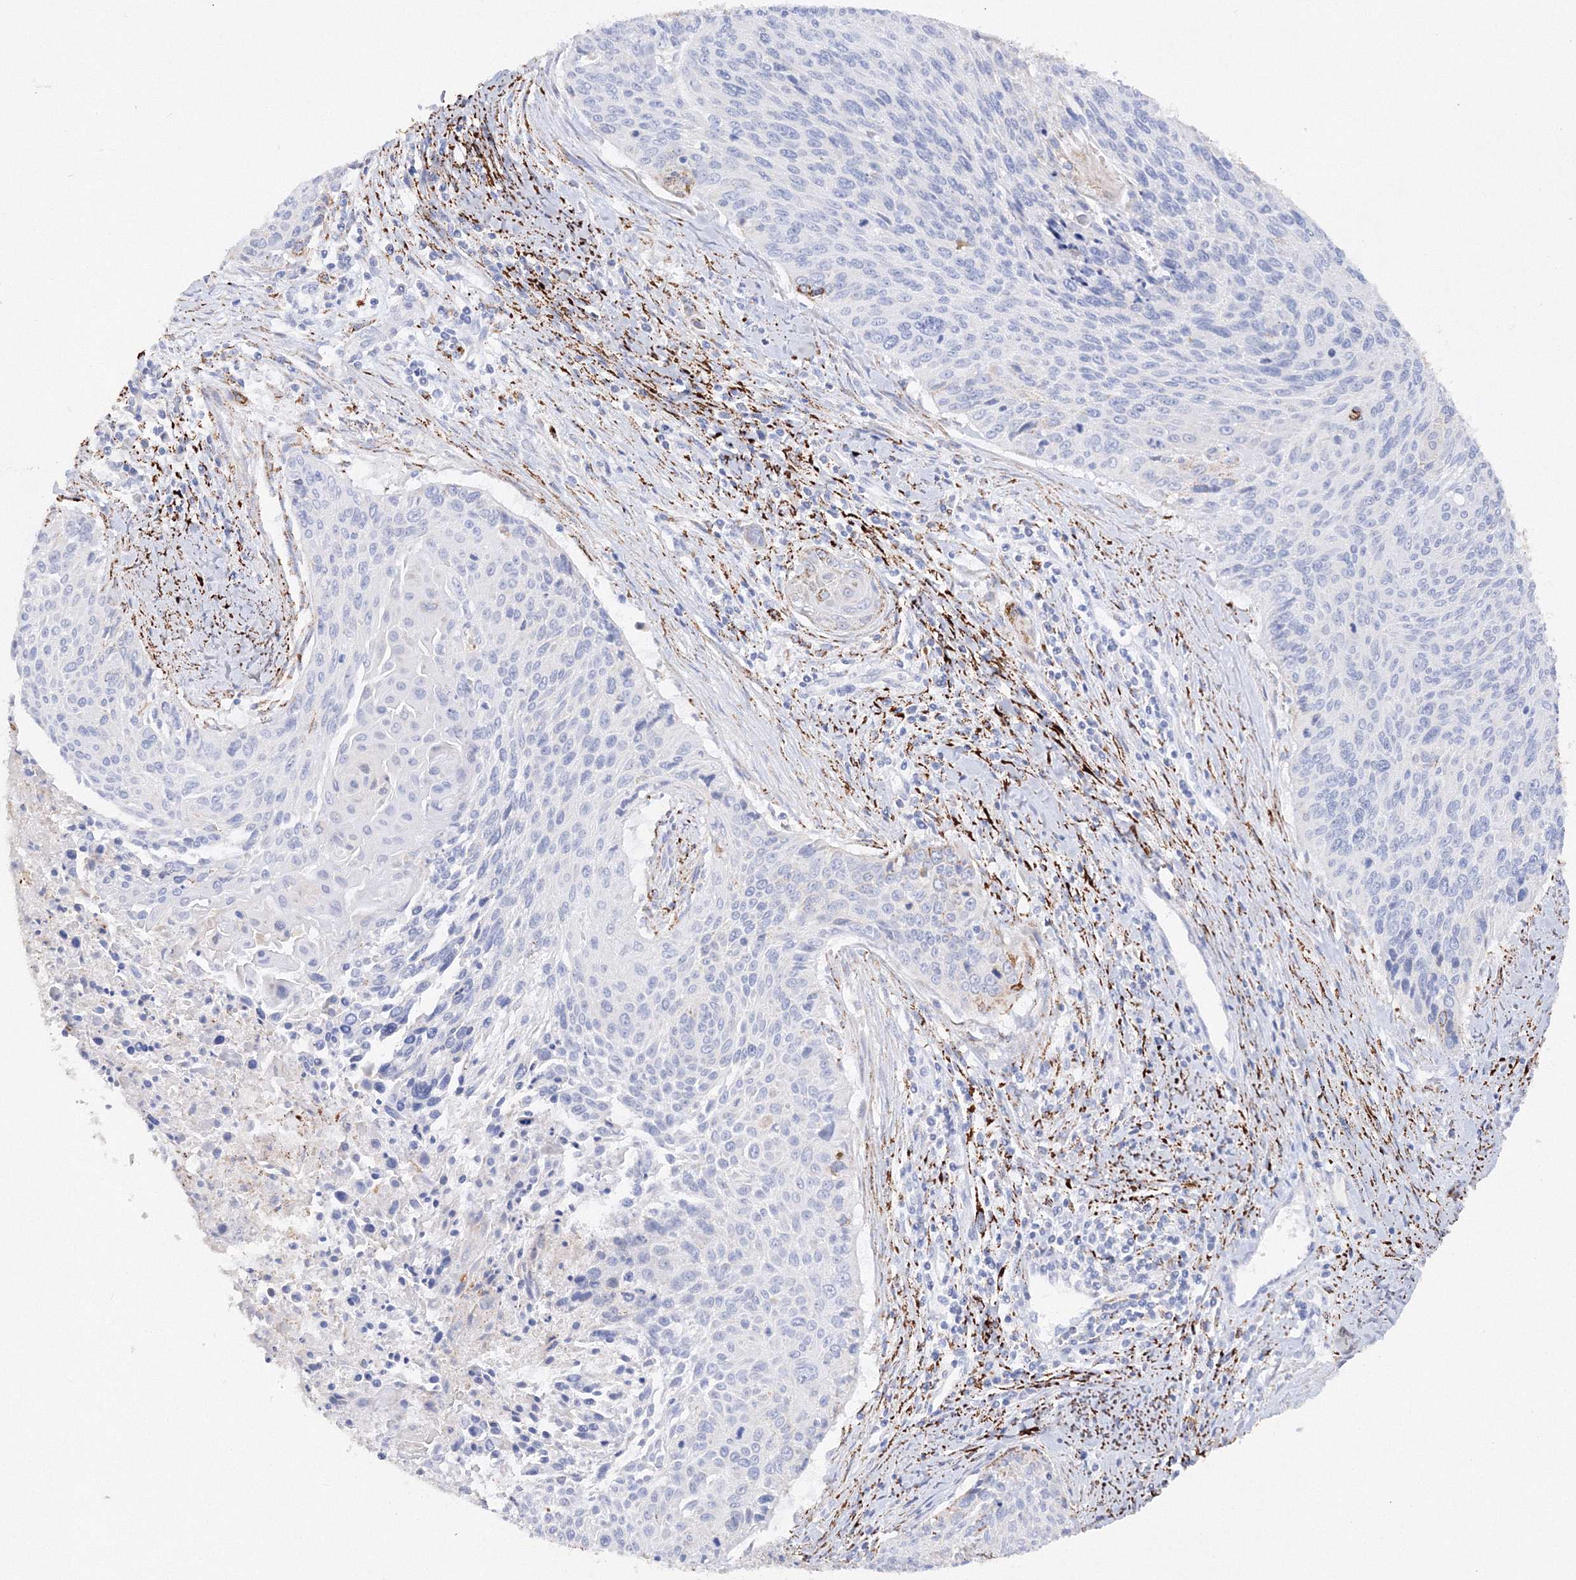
{"staining": {"intensity": "negative", "quantity": "none", "location": "none"}, "tissue": "cervical cancer", "cell_type": "Tumor cells", "image_type": "cancer", "snomed": [{"axis": "morphology", "description": "Squamous cell carcinoma, NOS"}, {"axis": "topography", "description": "Cervix"}], "caption": "Protein analysis of cervical cancer displays no significant staining in tumor cells.", "gene": "MERTK", "patient": {"sex": "female", "age": 55}}